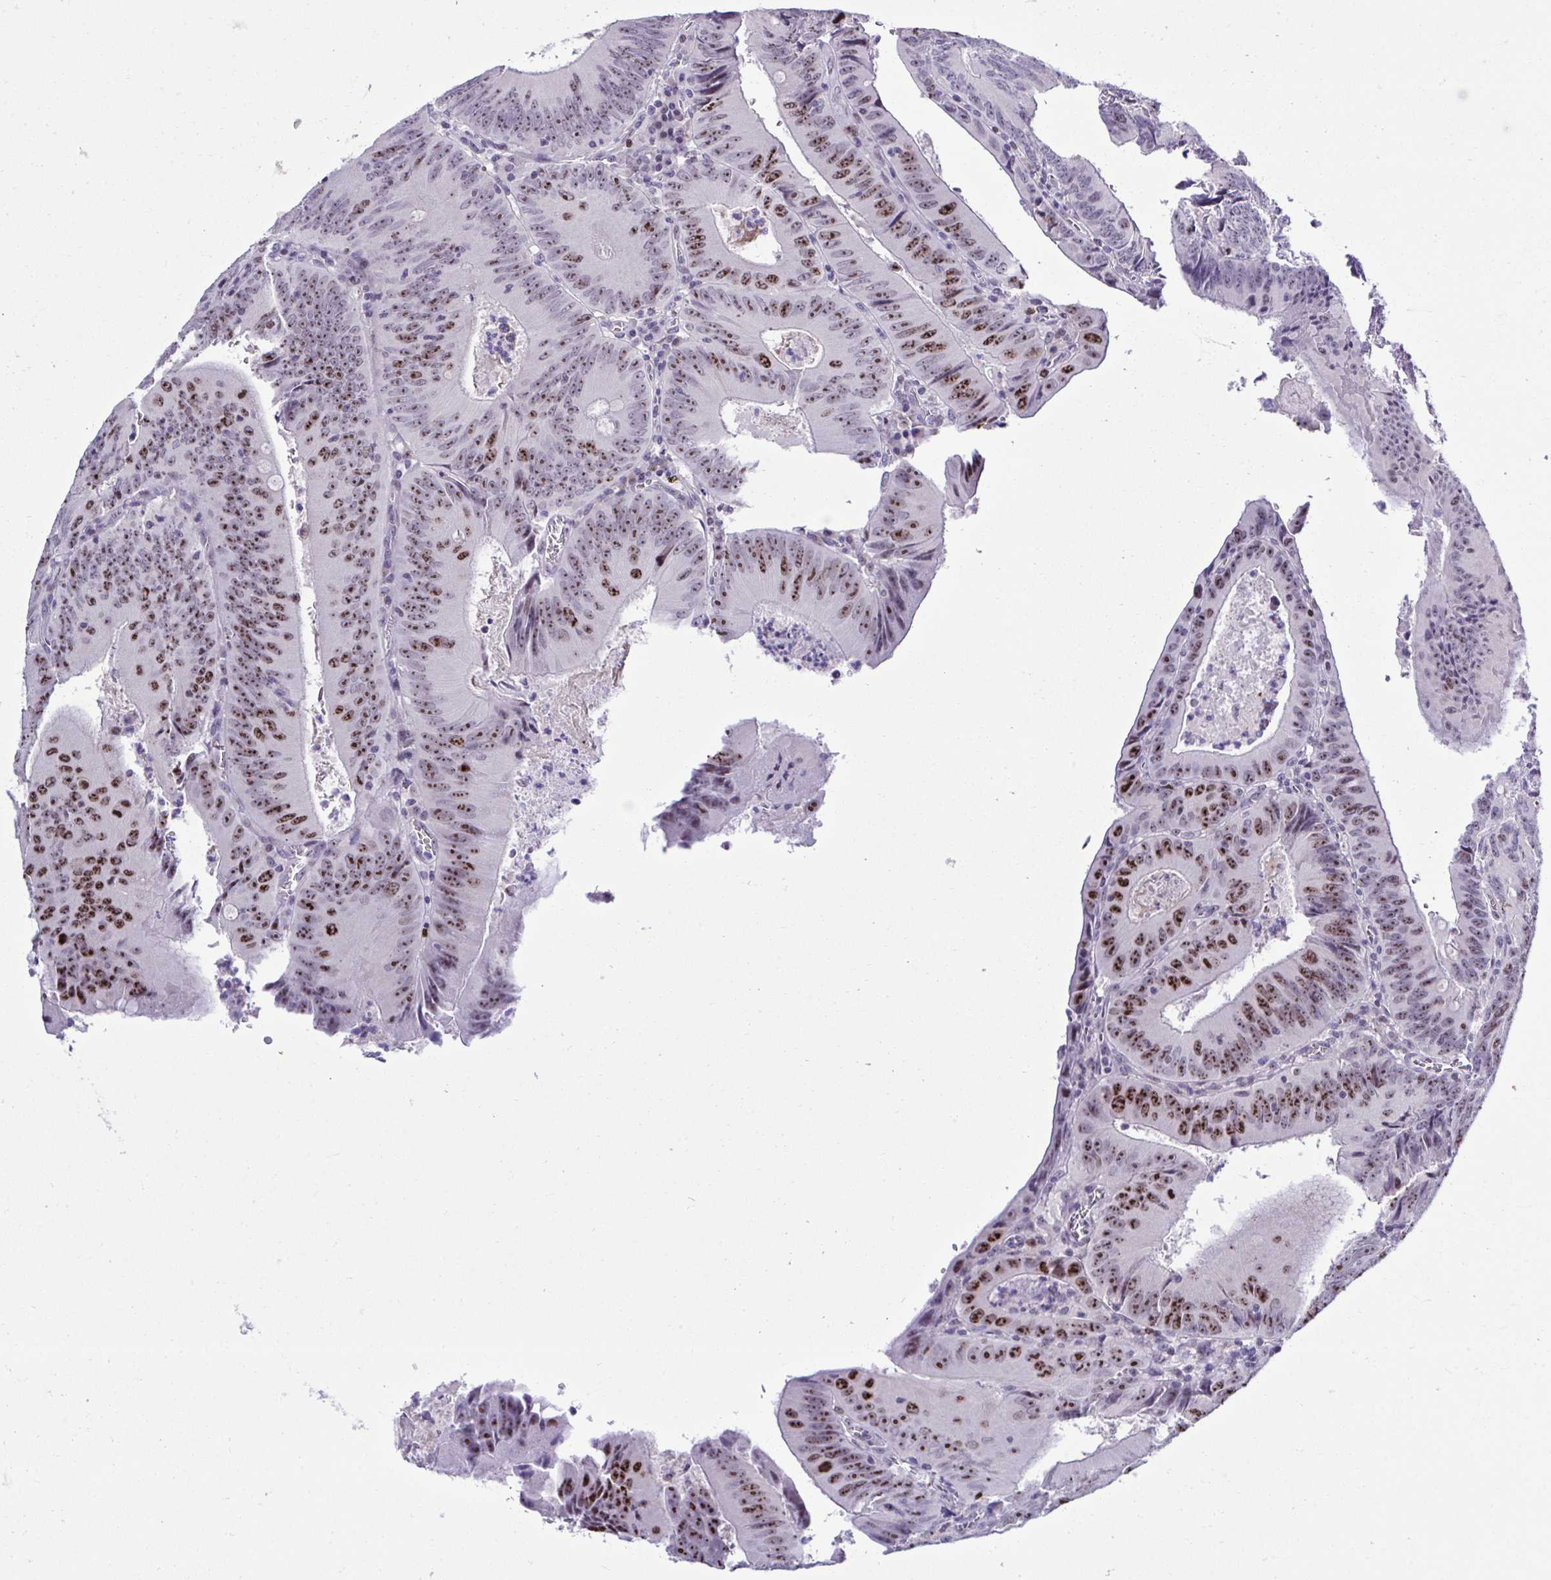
{"staining": {"intensity": "strong", "quantity": "25%-75%", "location": "nuclear"}, "tissue": "colorectal cancer", "cell_type": "Tumor cells", "image_type": "cancer", "snomed": [{"axis": "morphology", "description": "Adenocarcinoma, NOS"}, {"axis": "topography", "description": "Rectum"}], "caption": "Immunohistochemistry image of neoplastic tissue: colorectal cancer stained using IHC shows high levels of strong protein expression localized specifically in the nuclear of tumor cells, appearing as a nuclear brown color.", "gene": "CEP72", "patient": {"sex": "female", "age": 72}}